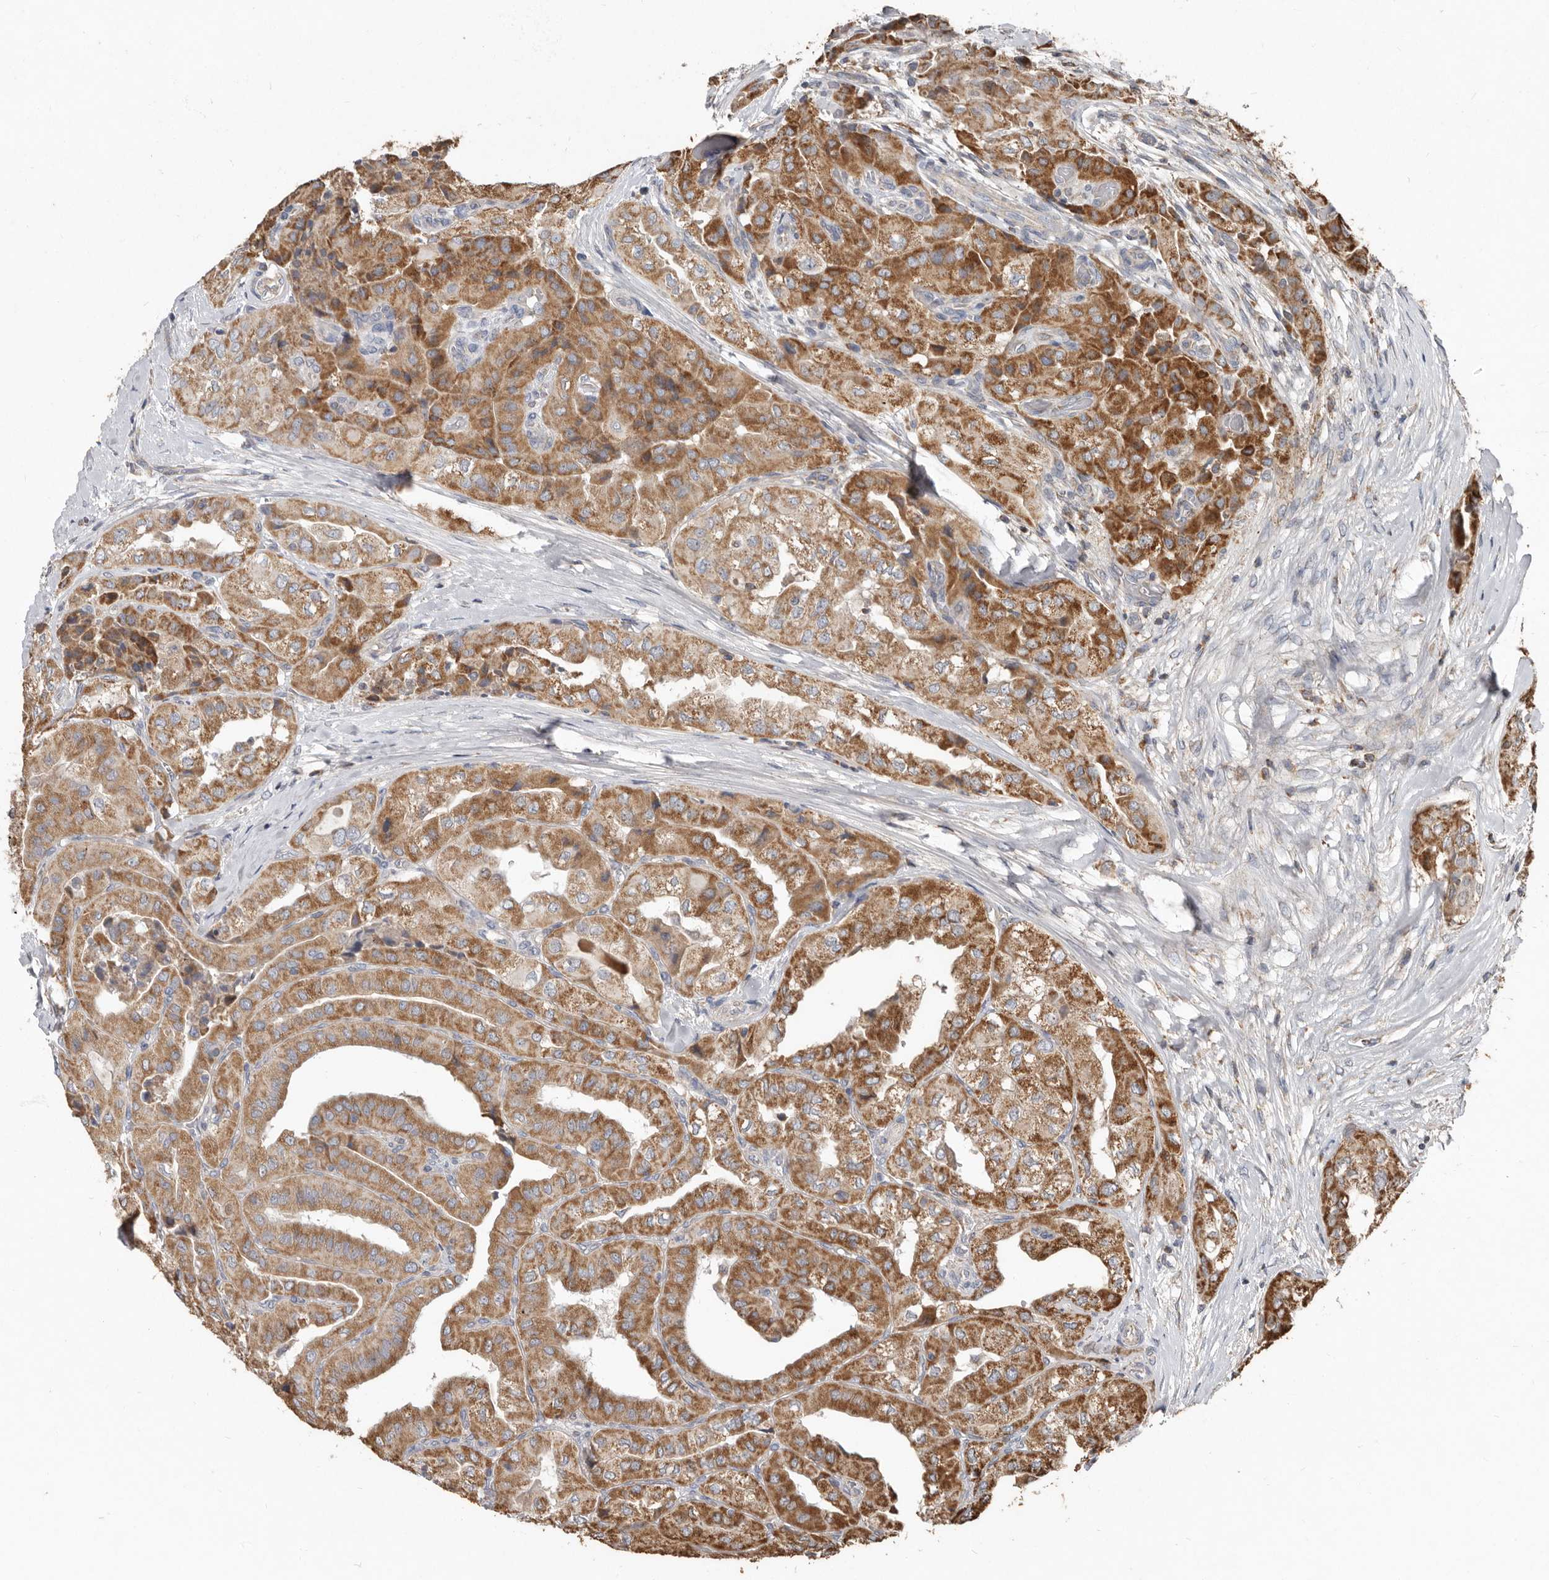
{"staining": {"intensity": "strong", "quantity": ">75%", "location": "cytoplasmic/membranous"}, "tissue": "thyroid cancer", "cell_type": "Tumor cells", "image_type": "cancer", "snomed": [{"axis": "morphology", "description": "Papillary adenocarcinoma, NOS"}, {"axis": "topography", "description": "Thyroid gland"}], "caption": "This is an image of immunohistochemistry (IHC) staining of thyroid cancer, which shows strong positivity in the cytoplasmic/membranous of tumor cells.", "gene": "KIF26B", "patient": {"sex": "female", "age": 59}}